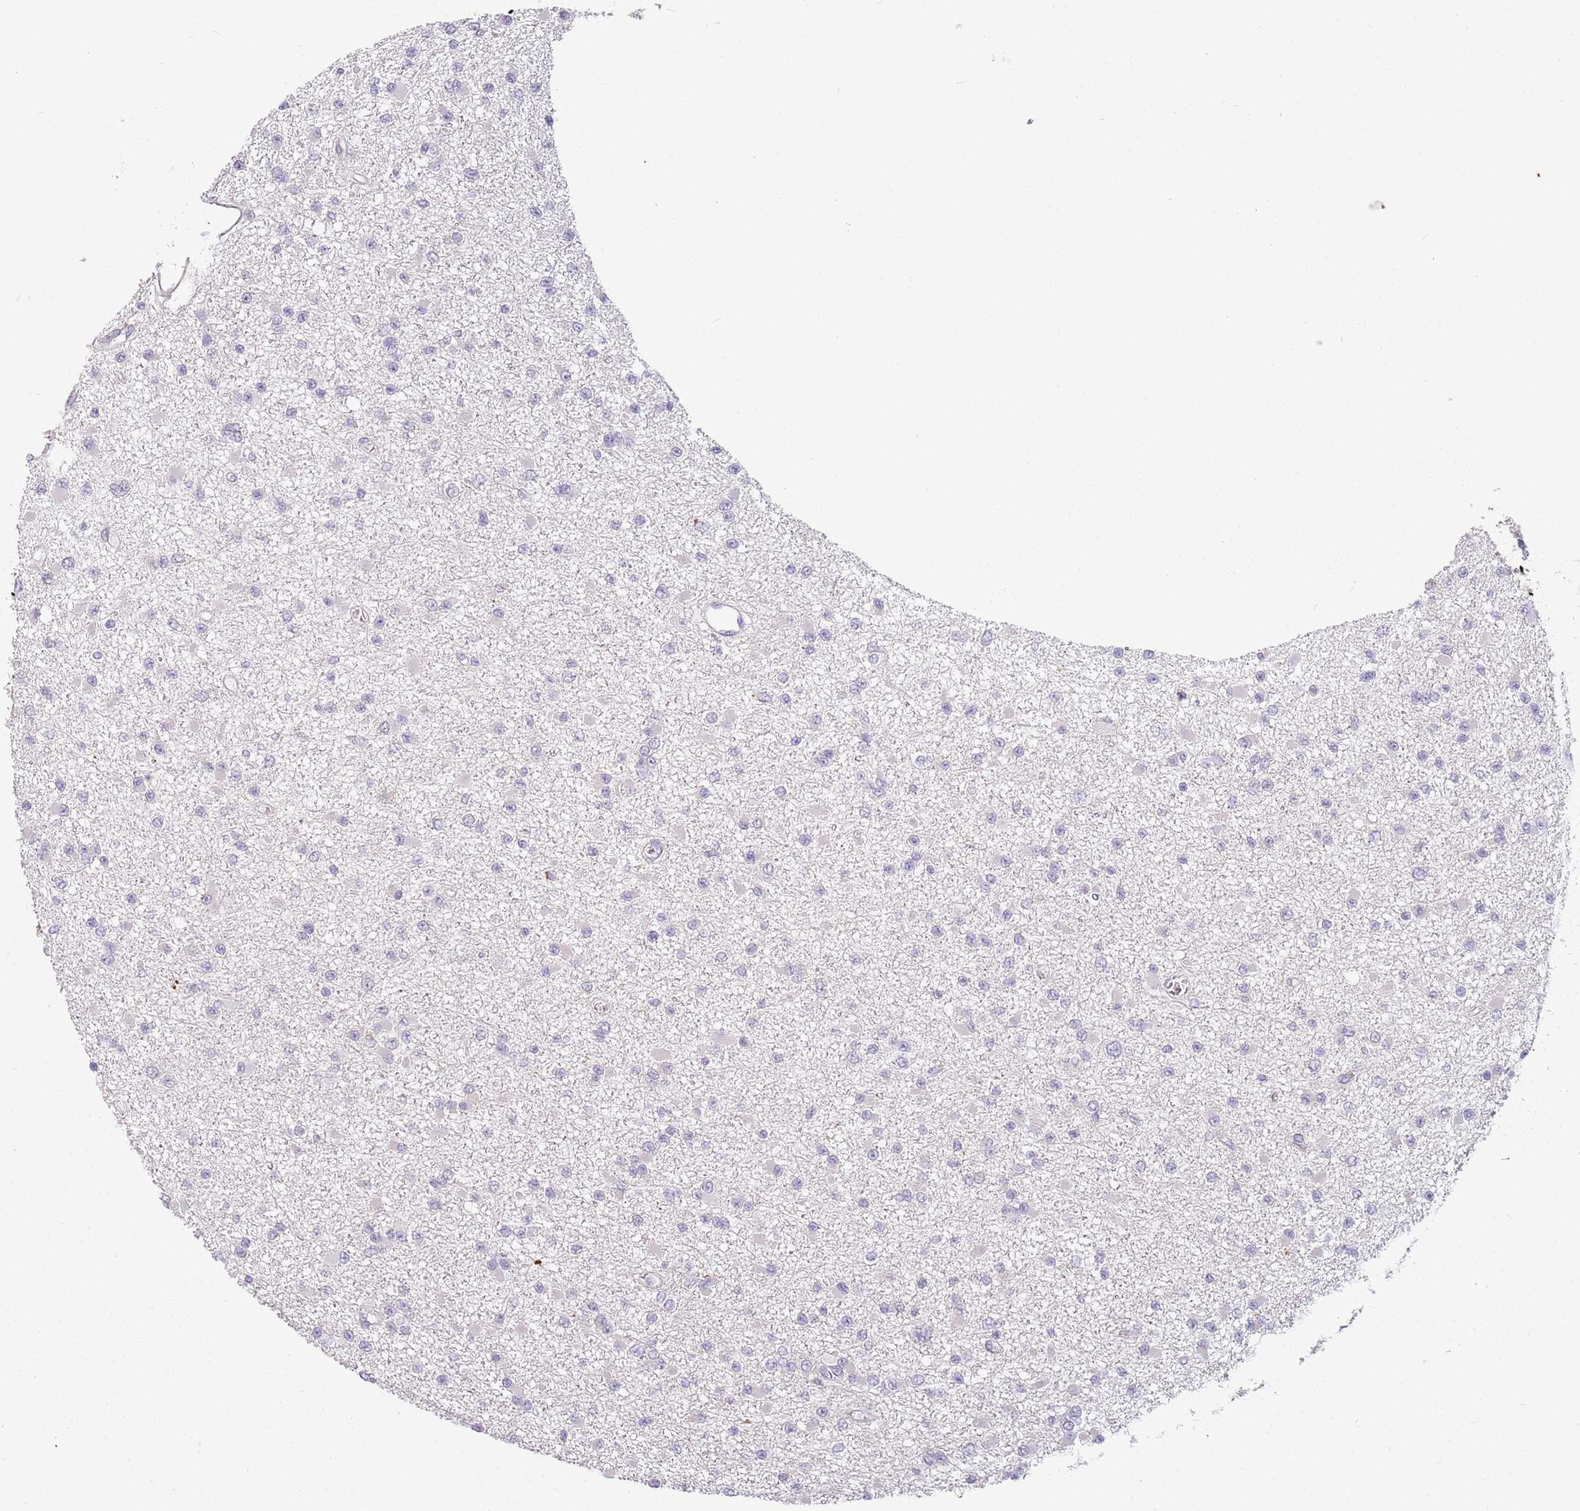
{"staining": {"intensity": "negative", "quantity": "none", "location": "none"}, "tissue": "glioma", "cell_type": "Tumor cells", "image_type": "cancer", "snomed": [{"axis": "morphology", "description": "Glioma, malignant, Low grade"}, {"axis": "topography", "description": "Brain"}], "caption": "A micrograph of glioma stained for a protein demonstrates no brown staining in tumor cells.", "gene": "DEFB116", "patient": {"sex": "female", "age": 22}}